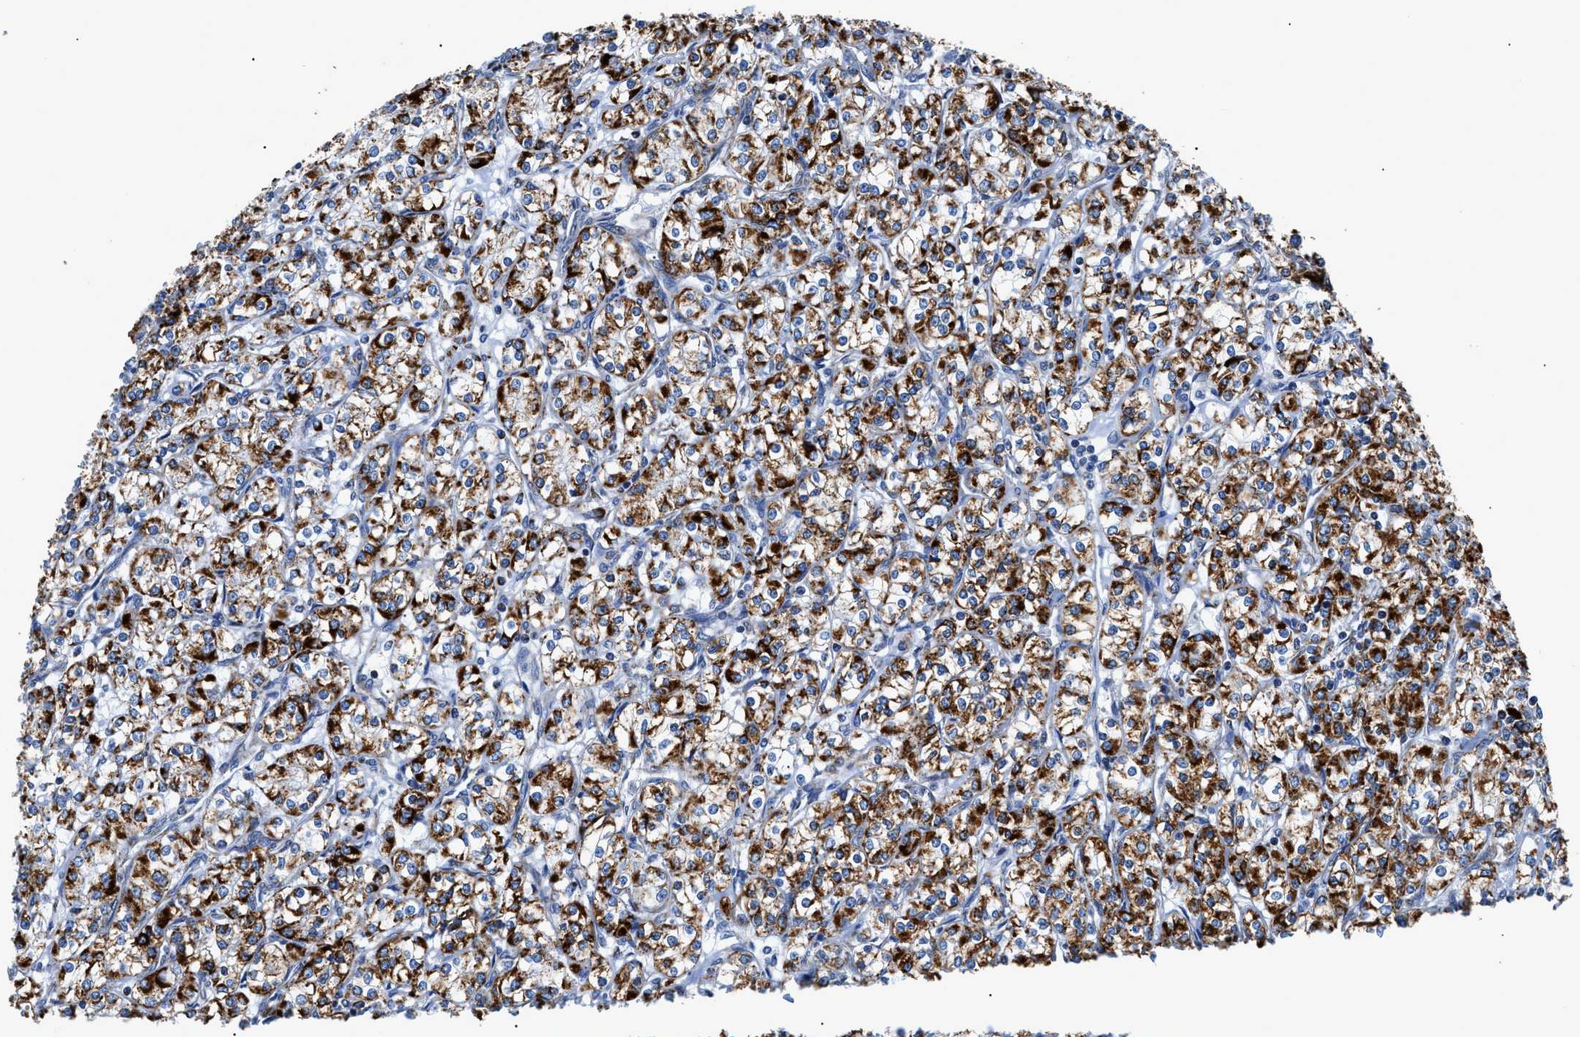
{"staining": {"intensity": "strong", "quantity": "25%-75%", "location": "cytoplasmic/membranous"}, "tissue": "renal cancer", "cell_type": "Tumor cells", "image_type": "cancer", "snomed": [{"axis": "morphology", "description": "Adenocarcinoma, NOS"}, {"axis": "topography", "description": "Kidney"}], "caption": "Immunohistochemical staining of renal adenocarcinoma reveals strong cytoplasmic/membranous protein staining in about 25%-75% of tumor cells.", "gene": "ZDHHC3", "patient": {"sex": "male", "age": 77}}